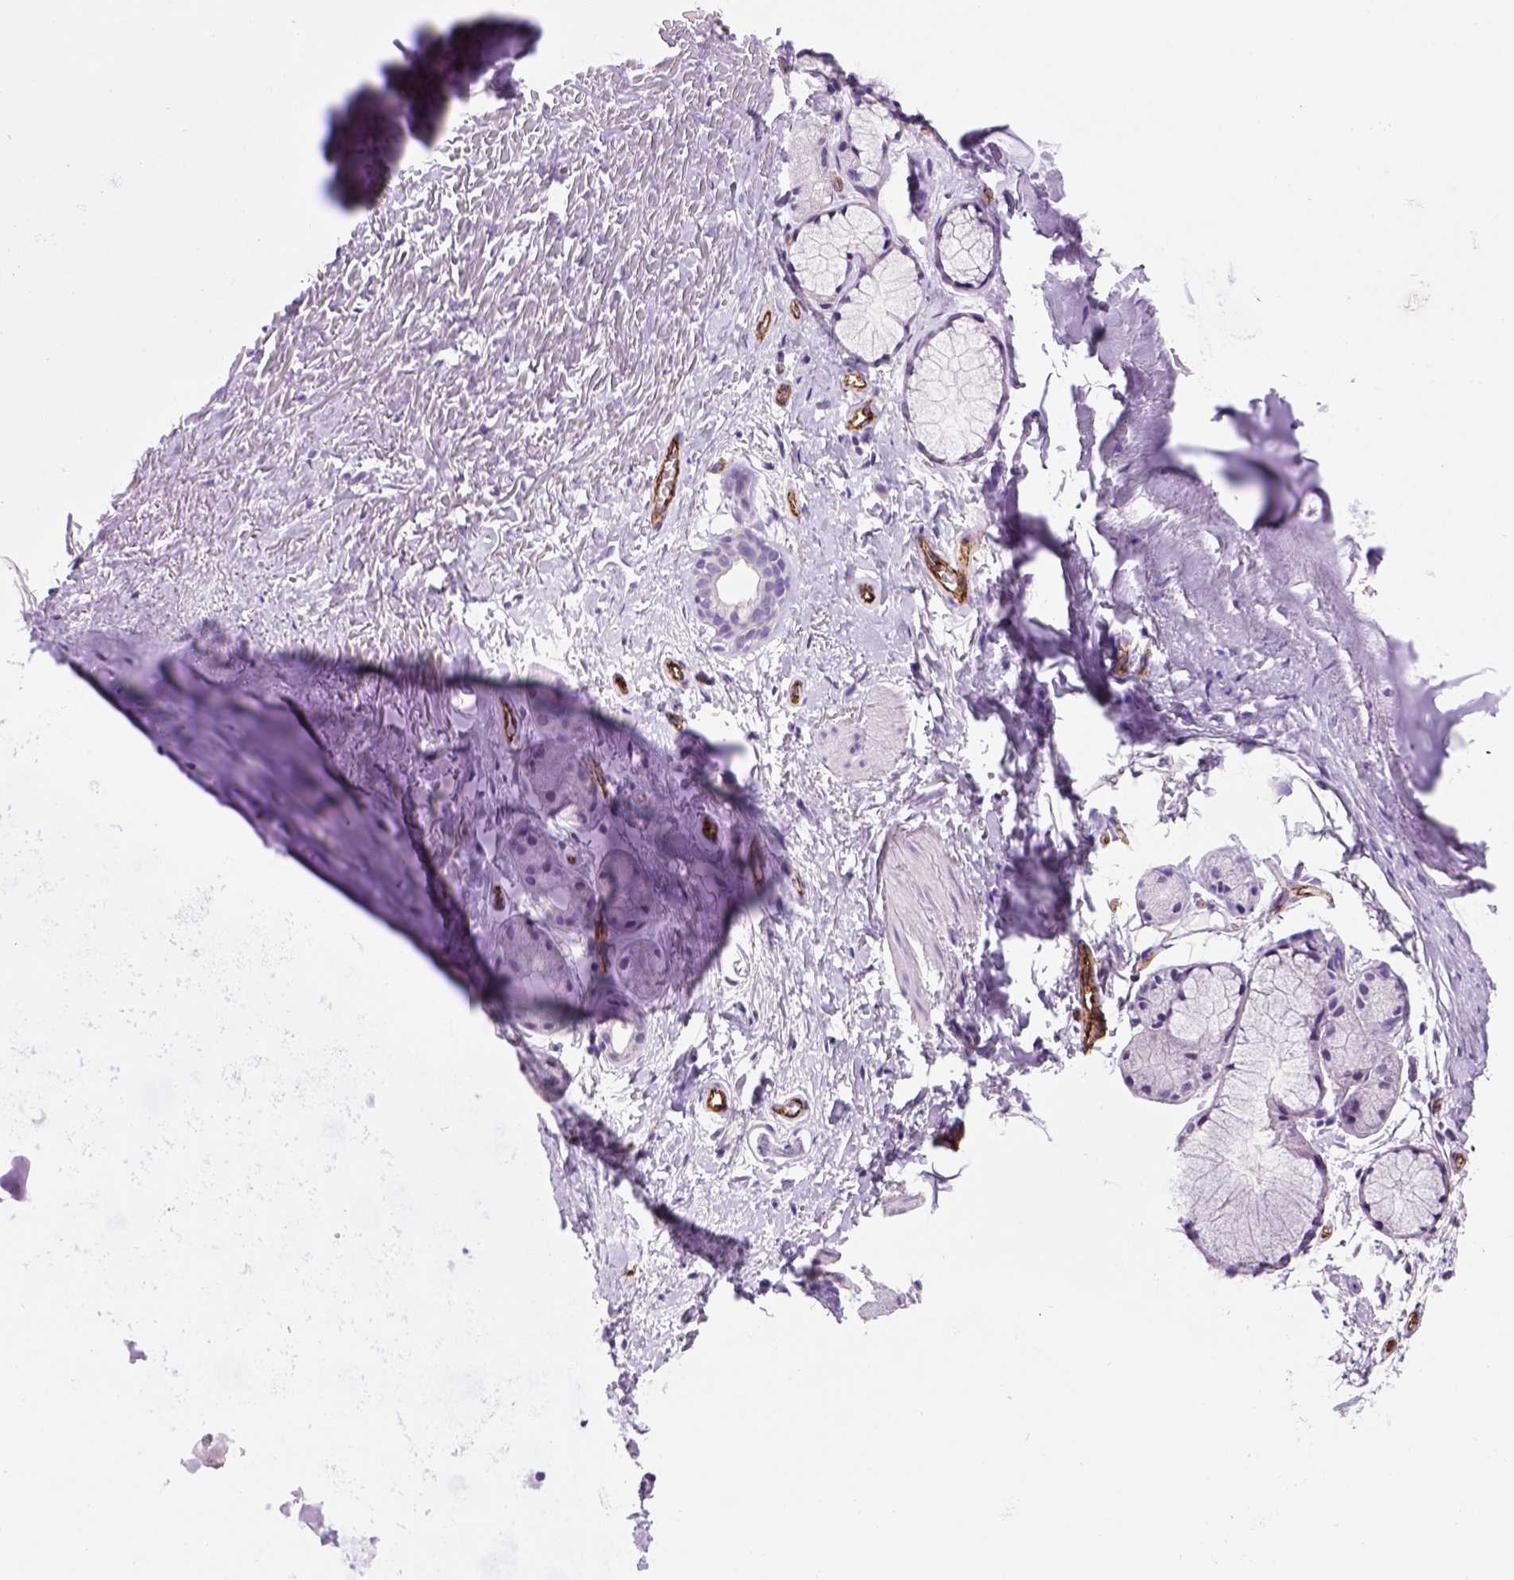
{"staining": {"intensity": "negative", "quantity": "none", "location": "none"}, "tissue": "soft tissue", "cell_type": "Fibroblasts", "image_type": "normal", "snomed": [{"axis": "morphology", "description": "Normal tissue, NOS"}, {"axis": "topography", "description": "Cartilage tissue"}, {"axis": "topography", "description": "Bronchus"}], "caption": "Soft tissue was stained to show a protein in brown. There is no significant staining in fibroblasts. (DAB (3,3'-diaminobenzidine) IHC with hematoxylin counter stain).", "gene": "VWF", "patient": {"sex": "female", "age": 79}}